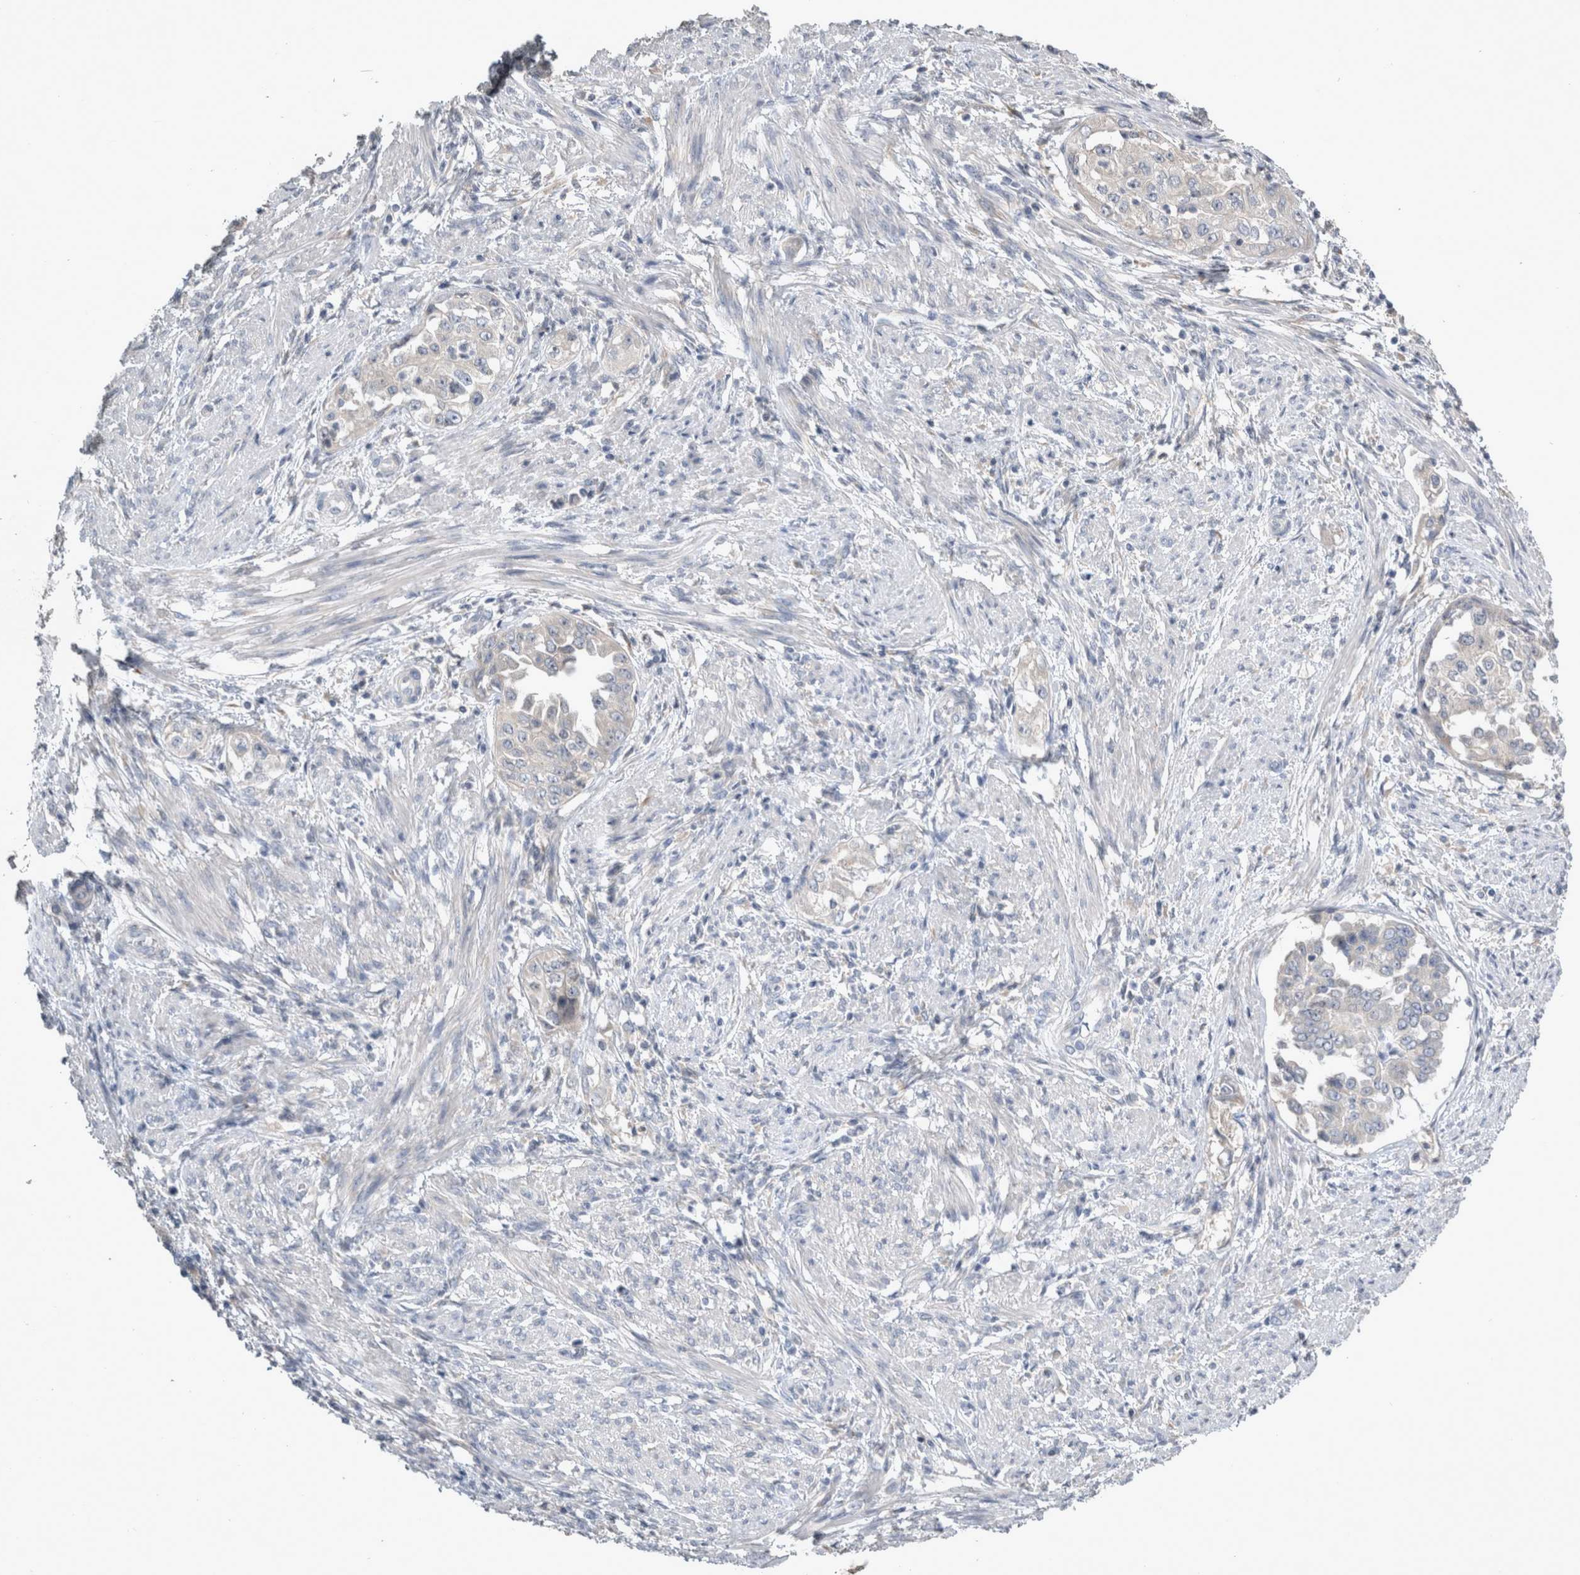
{"staining": {"intensity": "negative", "quantity": "none", "location": "none"}, "tissue": "endometrial cancer", "cell_type": "Tumor cells", "image_type": "cancer", "snomed": [{"axis": "morphology", "description": "Adenocarcinoma, NOS"}, {"axis": "topography", "description": "Endometrium"}], "caption": "This image is of endometrial adenocarcinoma stained with immunohistochemistry to label a protein in brown with the nuclei are counter-stained blue. There is no expression in tumor cells. Nuclei are stained in blue.", "gene": "SLC22A11", "patient": {"sex": "female", "age": 85}}